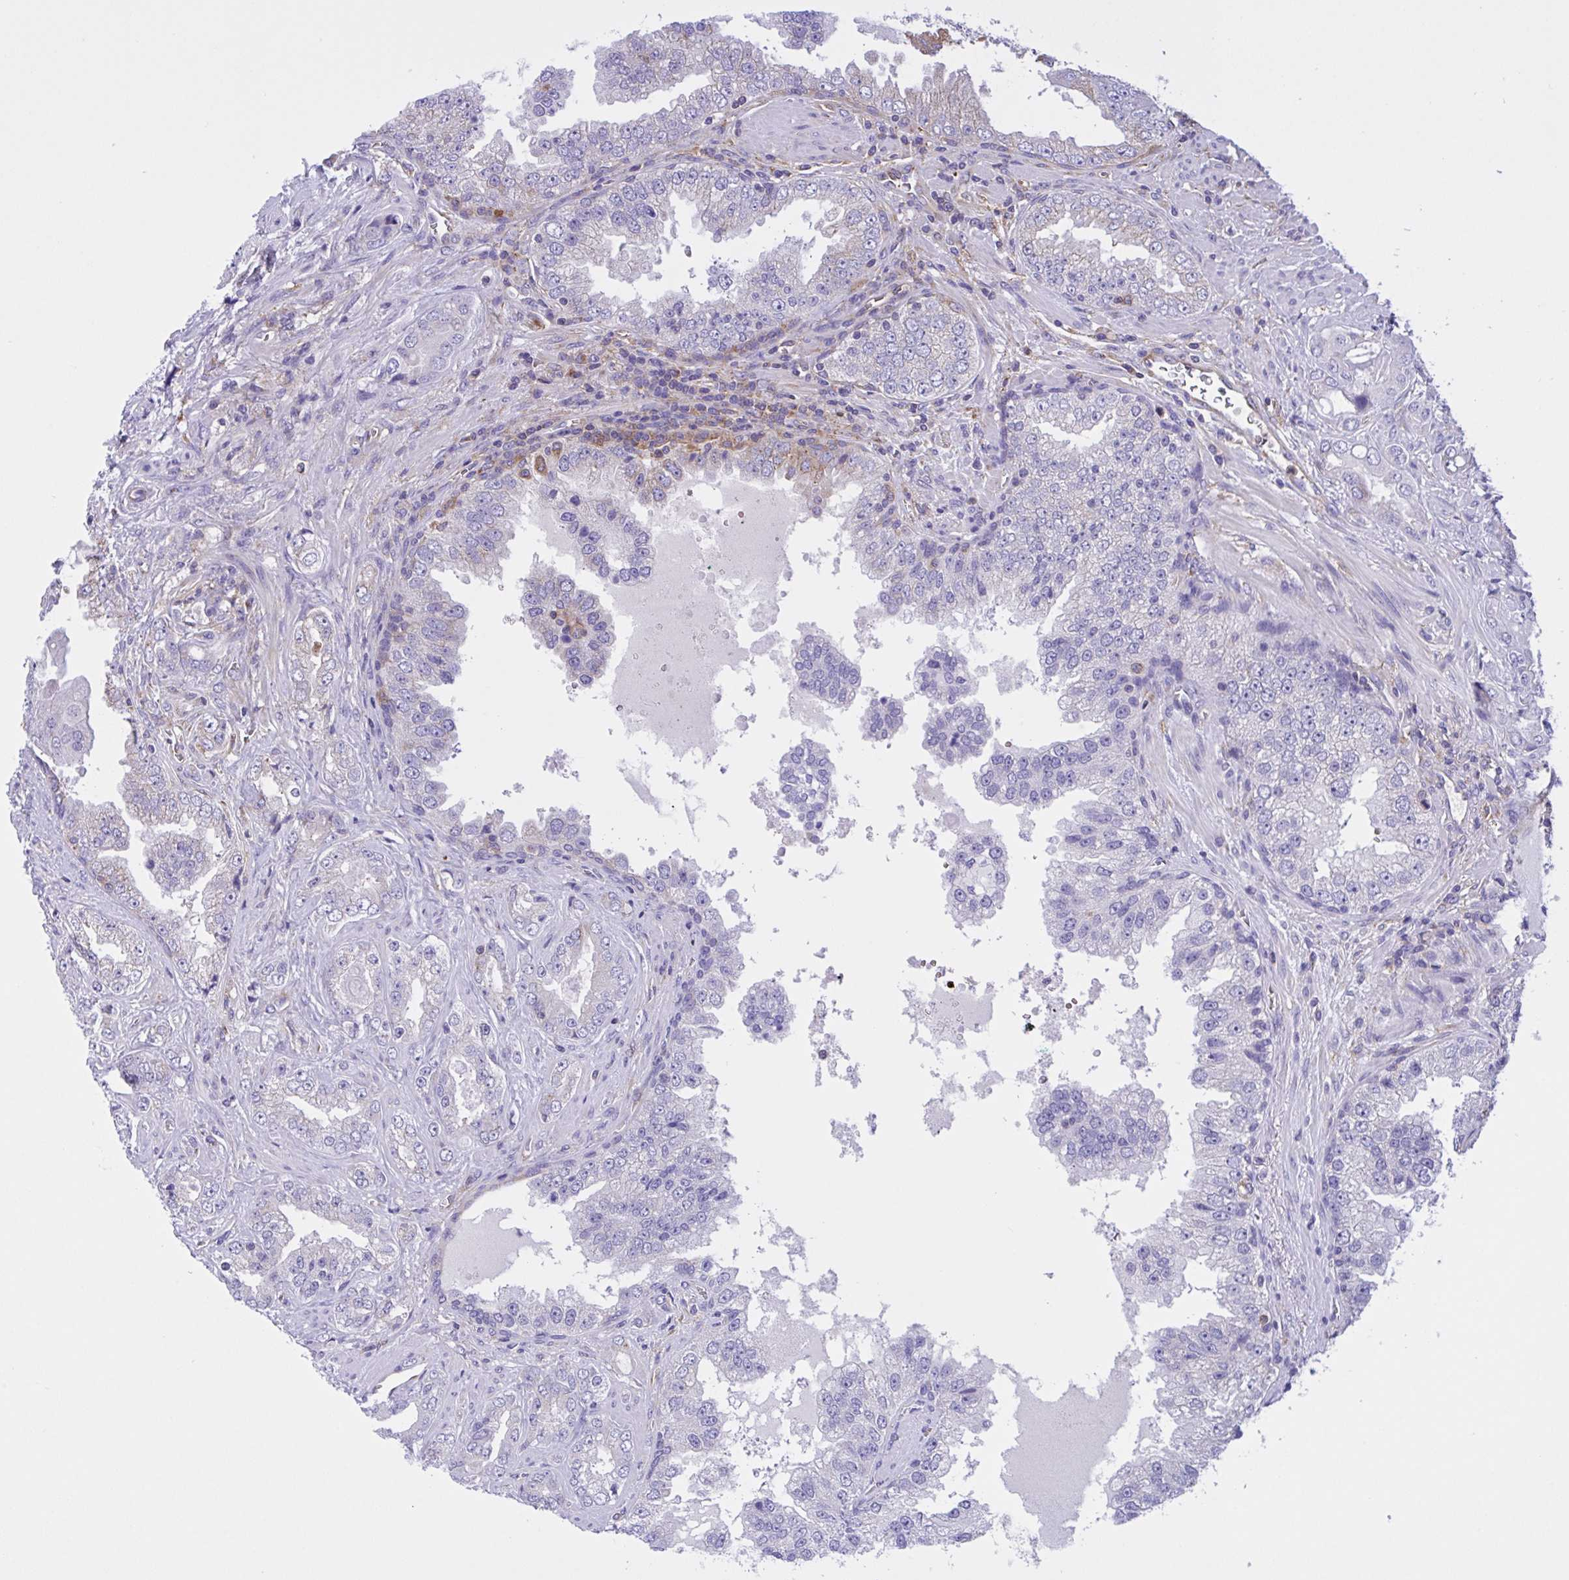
{"staining": {"intensity": "negative", "quantity": "none", "location": "none"}, "tissue": "prostate cancer", "cell_type": "Tumor cells", "image_type": "cancer", "snomed": [{"axis": "morphology", "description": "Adenocarcinoma, High grade"}, {"axis": "topography", "description": "Prostate"}], "caption": "Tumor cells are negative for brown protein staining in prostate cancer (high-grade adenocarcinoma).", "gene": "OR51M1", "patient": {"sex": "male", "age": 67}}